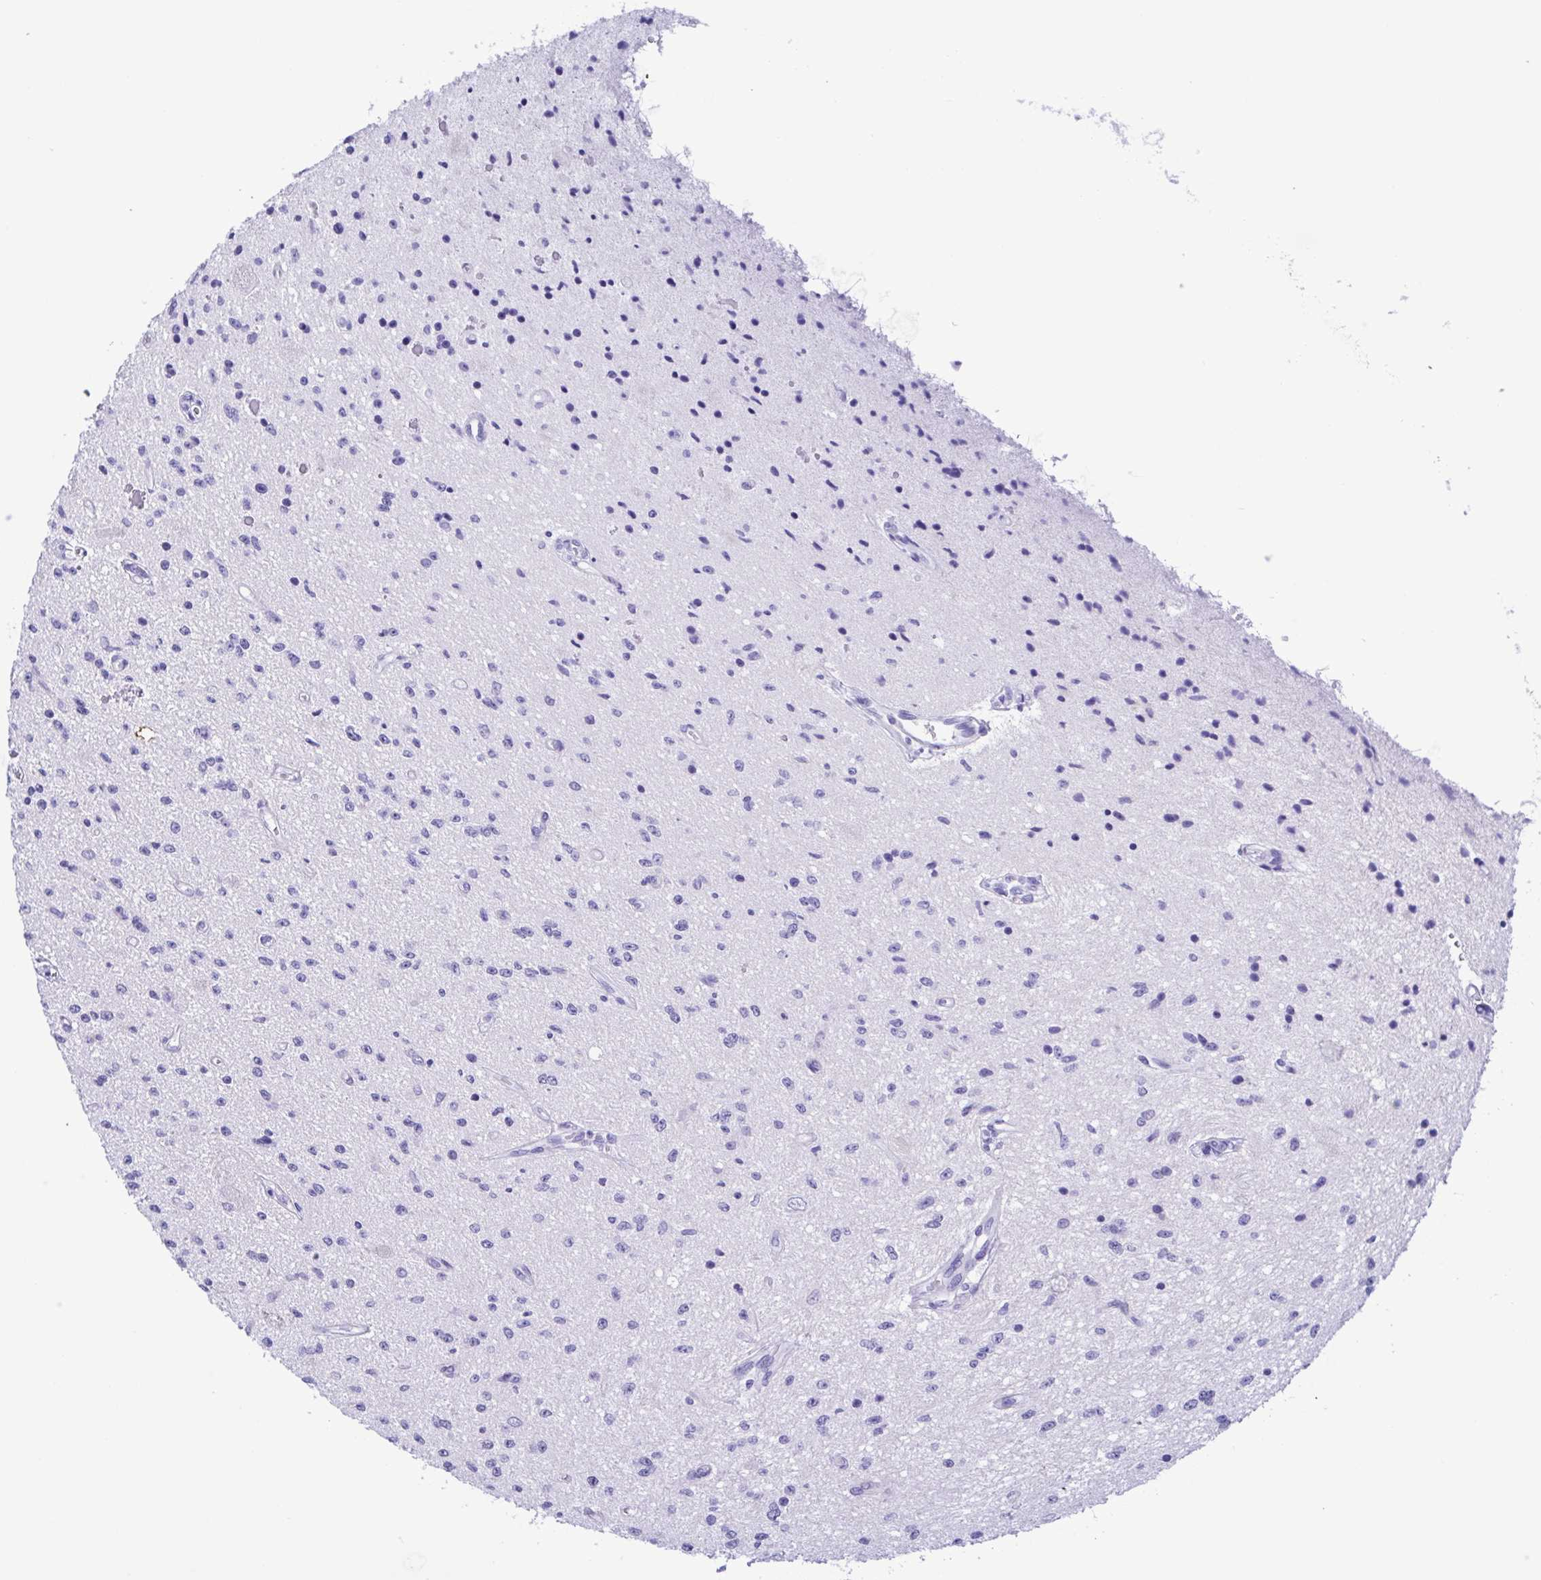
{"staining": {"intensity": "negative", "quantity": "none", "location": "none"}, "tissue": "glioma", "cell_type": "Tumor cells", "image_type": "cancer", "snomed": [{"axis": "morphology", "description": "Glioma, malignant, Low grade"}, {"axis": "topography", "description": "Cerebellum"}], "caption": "This is an immunohistochemistry micrograph of glioma. There is no positivity in tumor cells.", "gene": "TSPY2", "patient": {"sex": "female", "age": 14}}